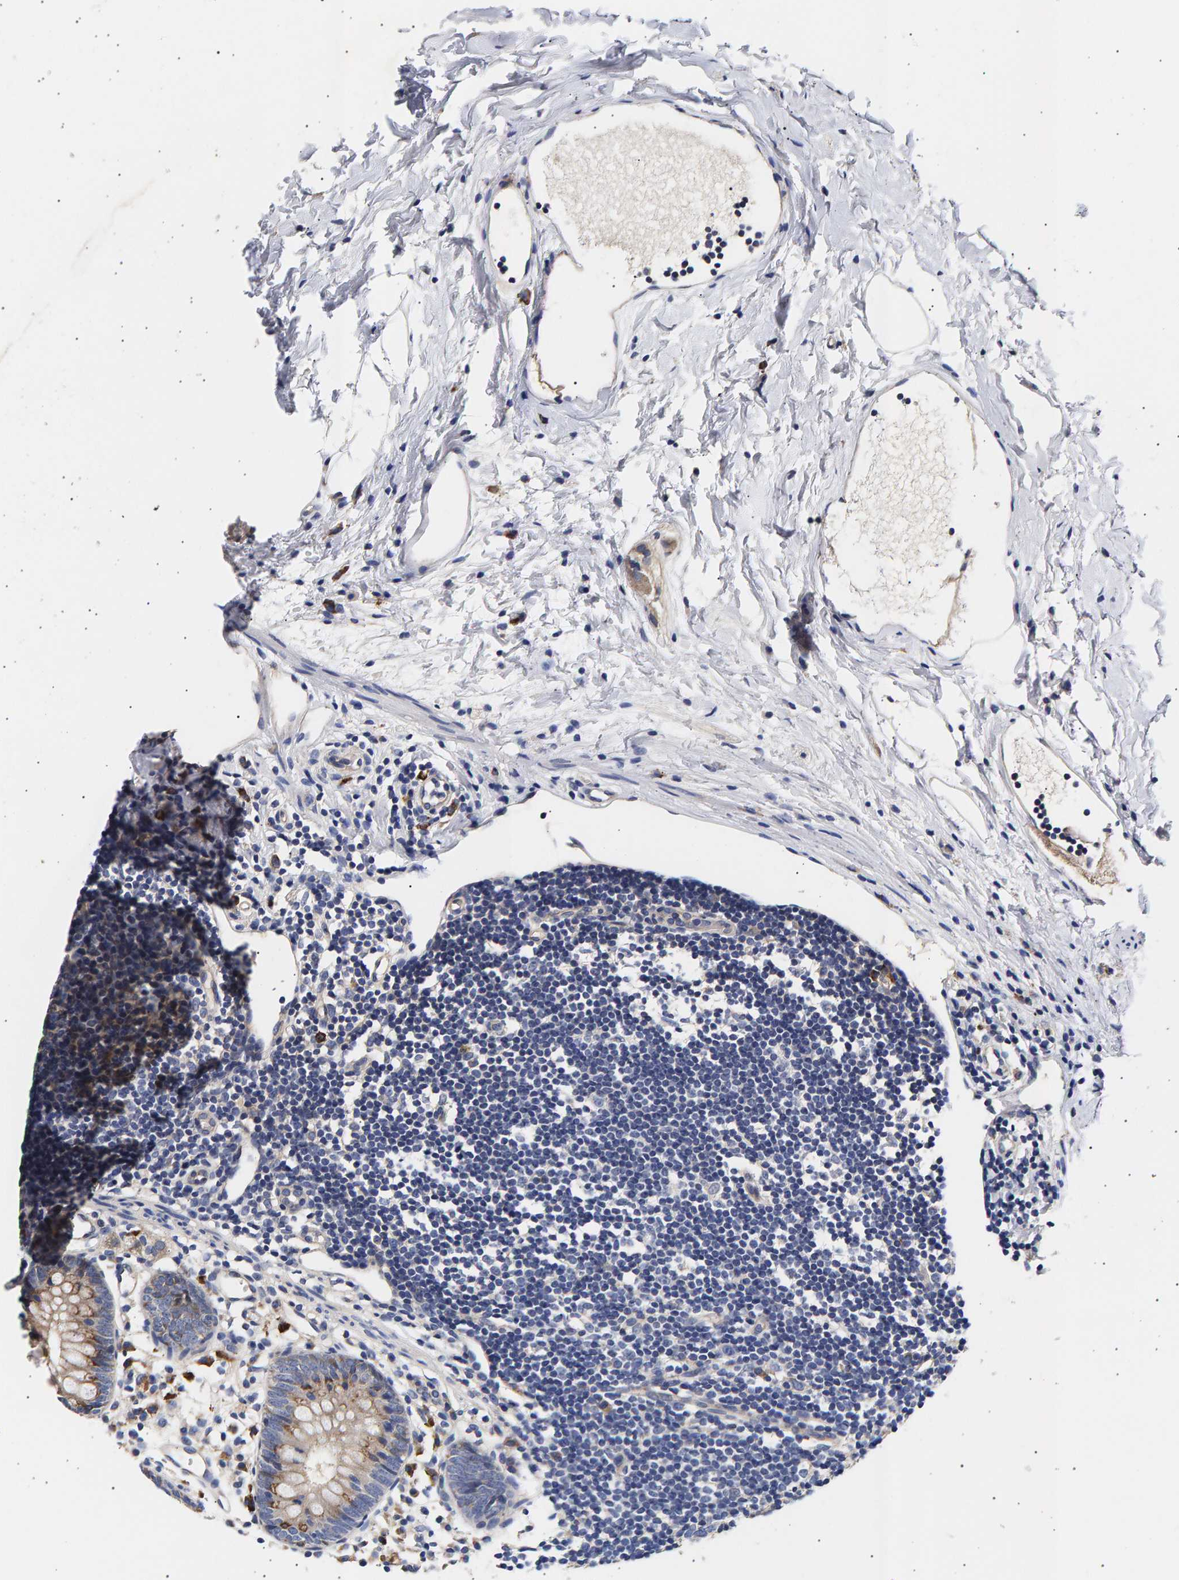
{"staining": {"intensity": "weak", "quantity": ">75%", "location": "cytoplasmic/membranous"}, "tissue": "appendix", "cell_type": "Glandular cells", "image_type": "normal", "snomed": [{"axis": "morphology", "description": "Normal tissue, NOS"}, {"axis": "topography", "description": "Appendix"}], "caption": "An image of human appendix stained for a protein displays weak cytoplasmic/membranous brown staining in glandular cells. Immunohistochemistry stains the protein of interest in brown and the nuclei are stained blue.", "gene": "ANKRD40", "patient": {"sex": "female", "age": 20}}